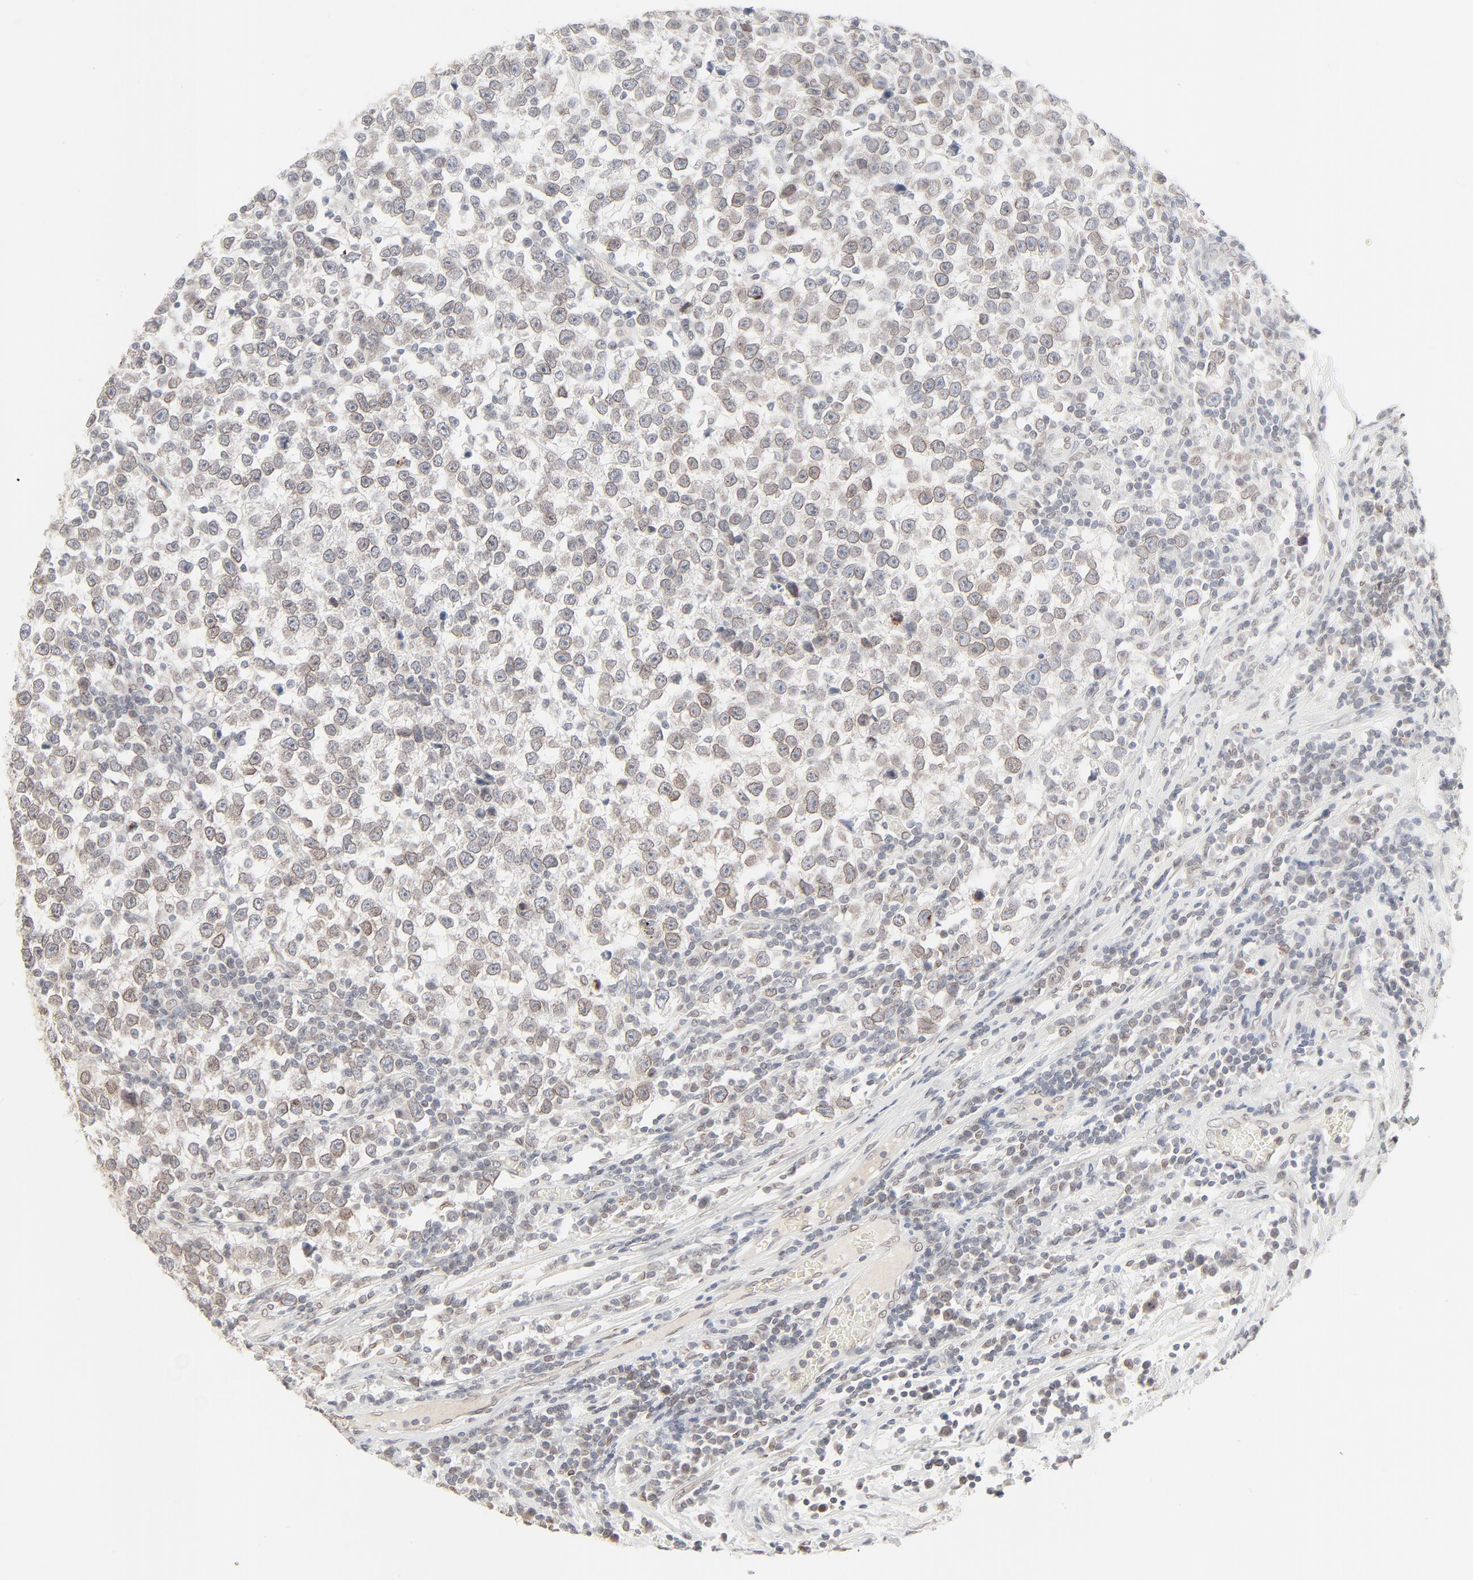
{"staining": {"intensity": "weak", "quantity": "<25%", "location": "cytoplasmic/membranous,nuclear"}, "tissue": "testis cancer", "cell_type": "Tumor cells", "image_type": "cancer", "snomed": [{"axis": "morphology", "description": "Seminoma, NOS"}, {"axis": "topography", "description": "Testis"}], "caption": "Tumor cells show no significant protein staining in testis cancer.", "gene": "MAD1L1", "patient": {"sex": "male", "age": 43}}